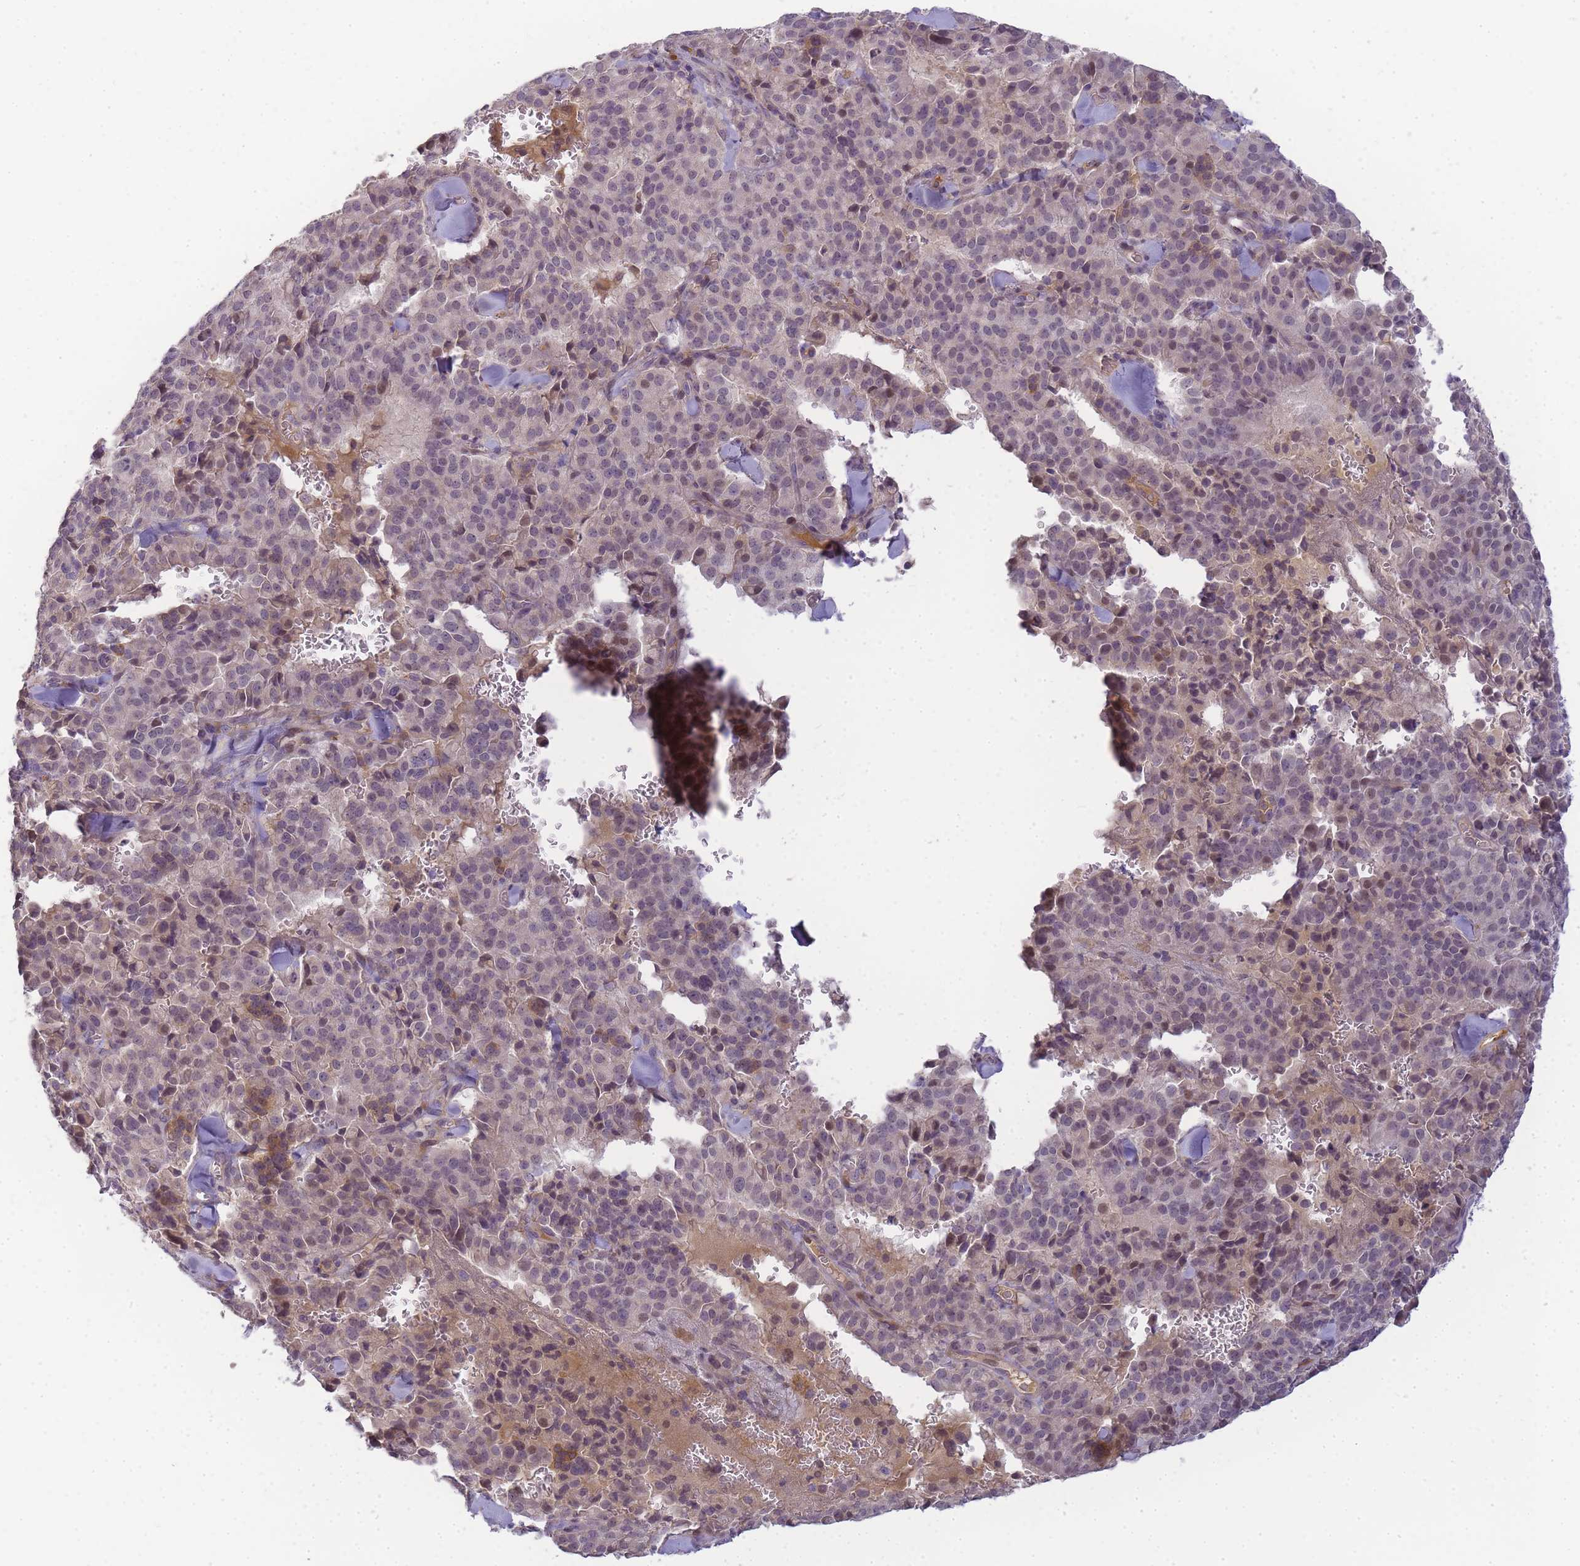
{"staining": {"intensity": "weak", "quantity": "<25%", "location": "nuclear"}, "tissue": "pancreatic cancer", "cell_type": "Tumor cells", "image_type": "cancer", "snomed": [{"axis": "morphology", "description": "Adenocarcinoma, NOS"}, {"axis": "topography", "description": "Pancreas"}], "caption": "Human adenocarcinoma (pancreatic) stained for a protein using immunohistochemistry shows no staining in tumor cells.", "gene": "RRAD", "patient": {"sex": "male", "age": 65}}